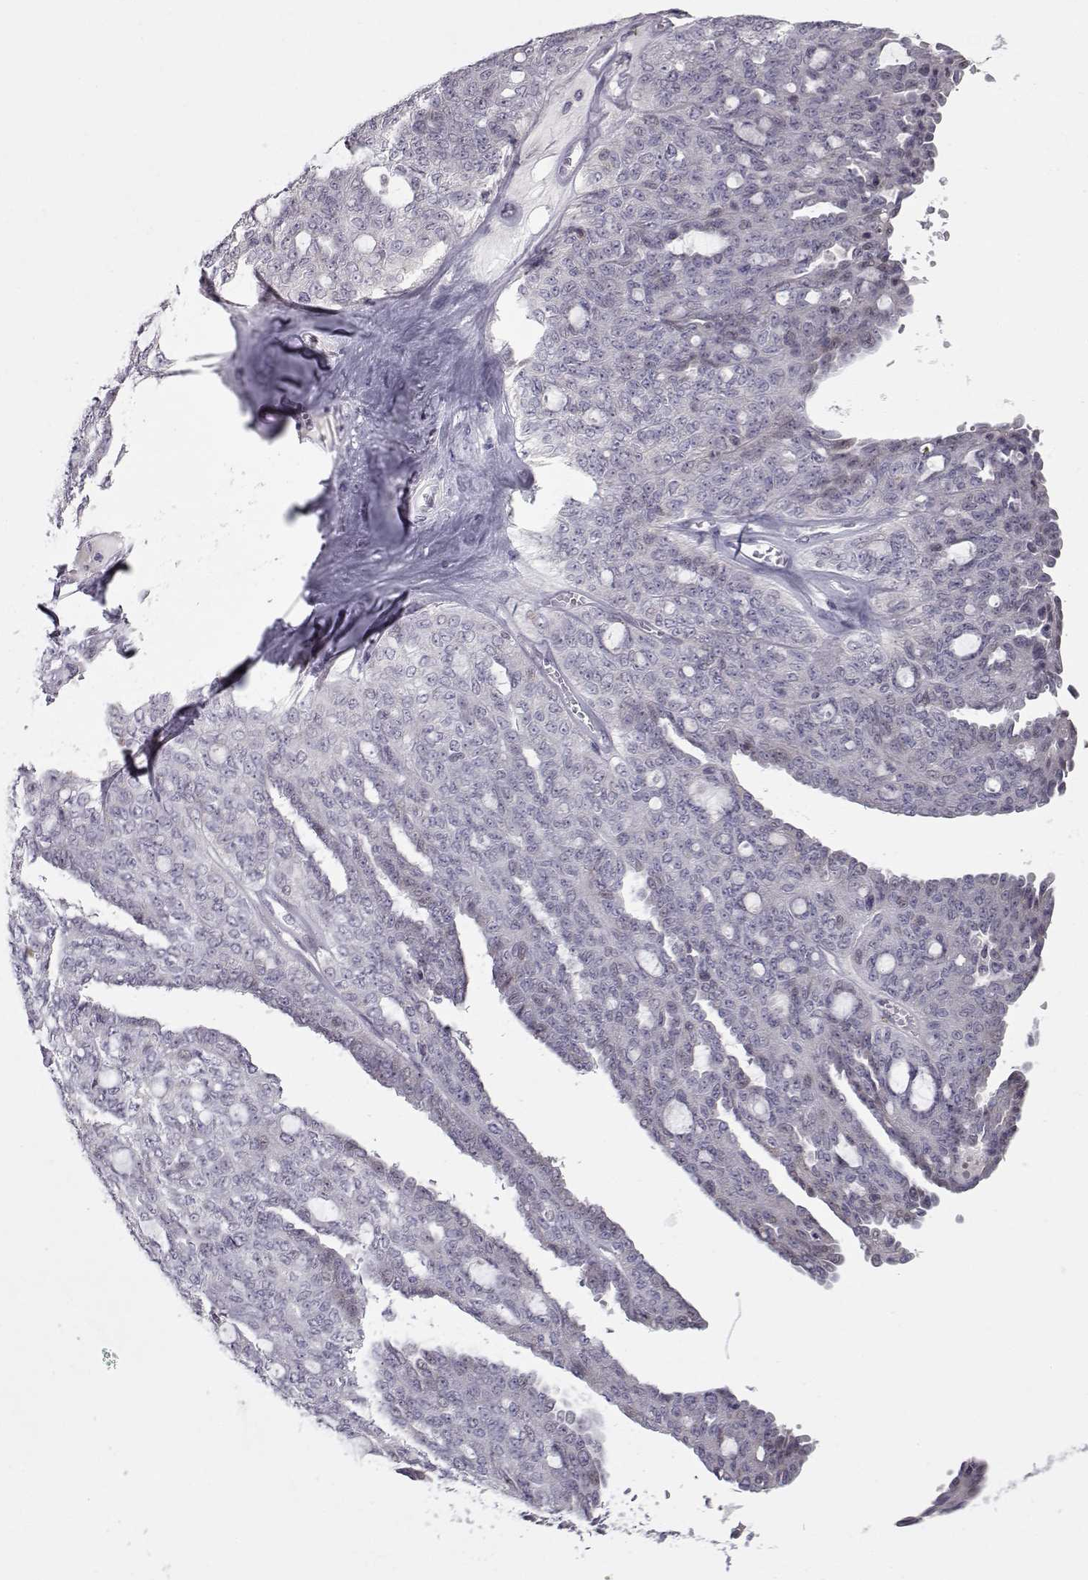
{"staining": {"intensity": "negative", "quantity": "none", "location": "none"}, "tissue": "ovarian cancer", "cell_type": "Tumor cells", "image_type": "cancer", "snomed": [{"axis": "morphology", "description": "Cystadenocarcinoma, serous, NOS"}, {"axis": "topography", "description": "Ovary"}], "caption": "Tumor cells are negative for protein expression in human serous cystadenocarcinoma (ovarian). (DAB immunohistochemistry (IHC) with hematoxylin counter stain).", "gene": "NPVF", "patient": {"sex": "female", "age": 71}}